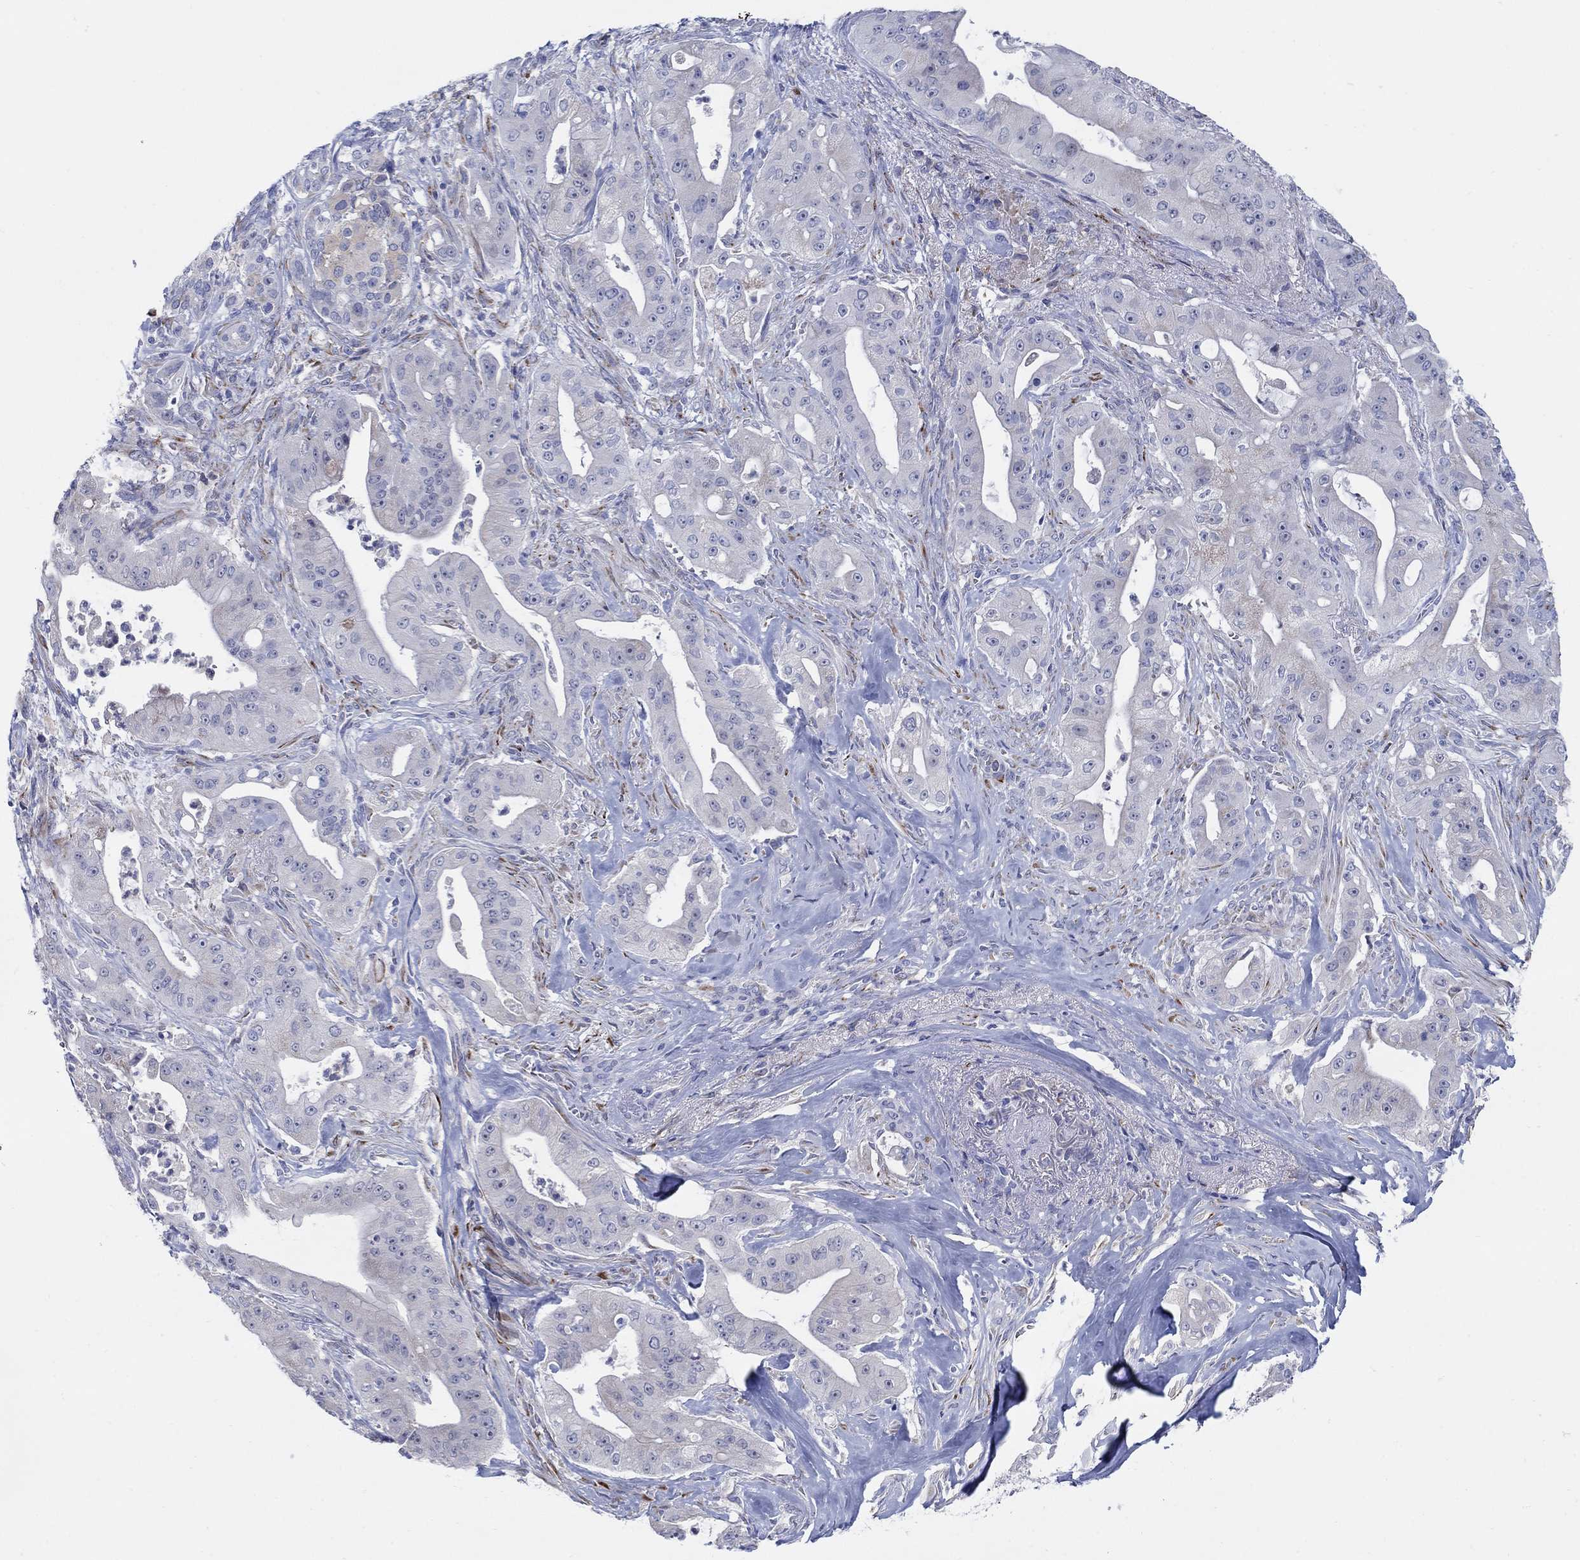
{"staining": {"intensity": "negative", "quantity": "none", "location": "none"}, "tissue": "pancreatic cancer", "cell_type": "Tumor cells", "image_type": "cancer", "snomed": [{"axis": "morphology", "description": "Normal tissue, NOS"}, {"axis": "morphology", "description": "Inflammation, NOS"}, {"axis": "morphology", "description": "Adenocarcinoma, NOS"}, {"axis": "topography", "description": "Pancreas"}], "caption": "Immunohistochemistry (IHC) image of neoplastic tissue: human adenocarcinoma (pancreatic) stained with DAB exhibits no significant protein positivity in tumor cells.", "gene": "REEP2", "patient": {"sex": "male", "age": 57}}